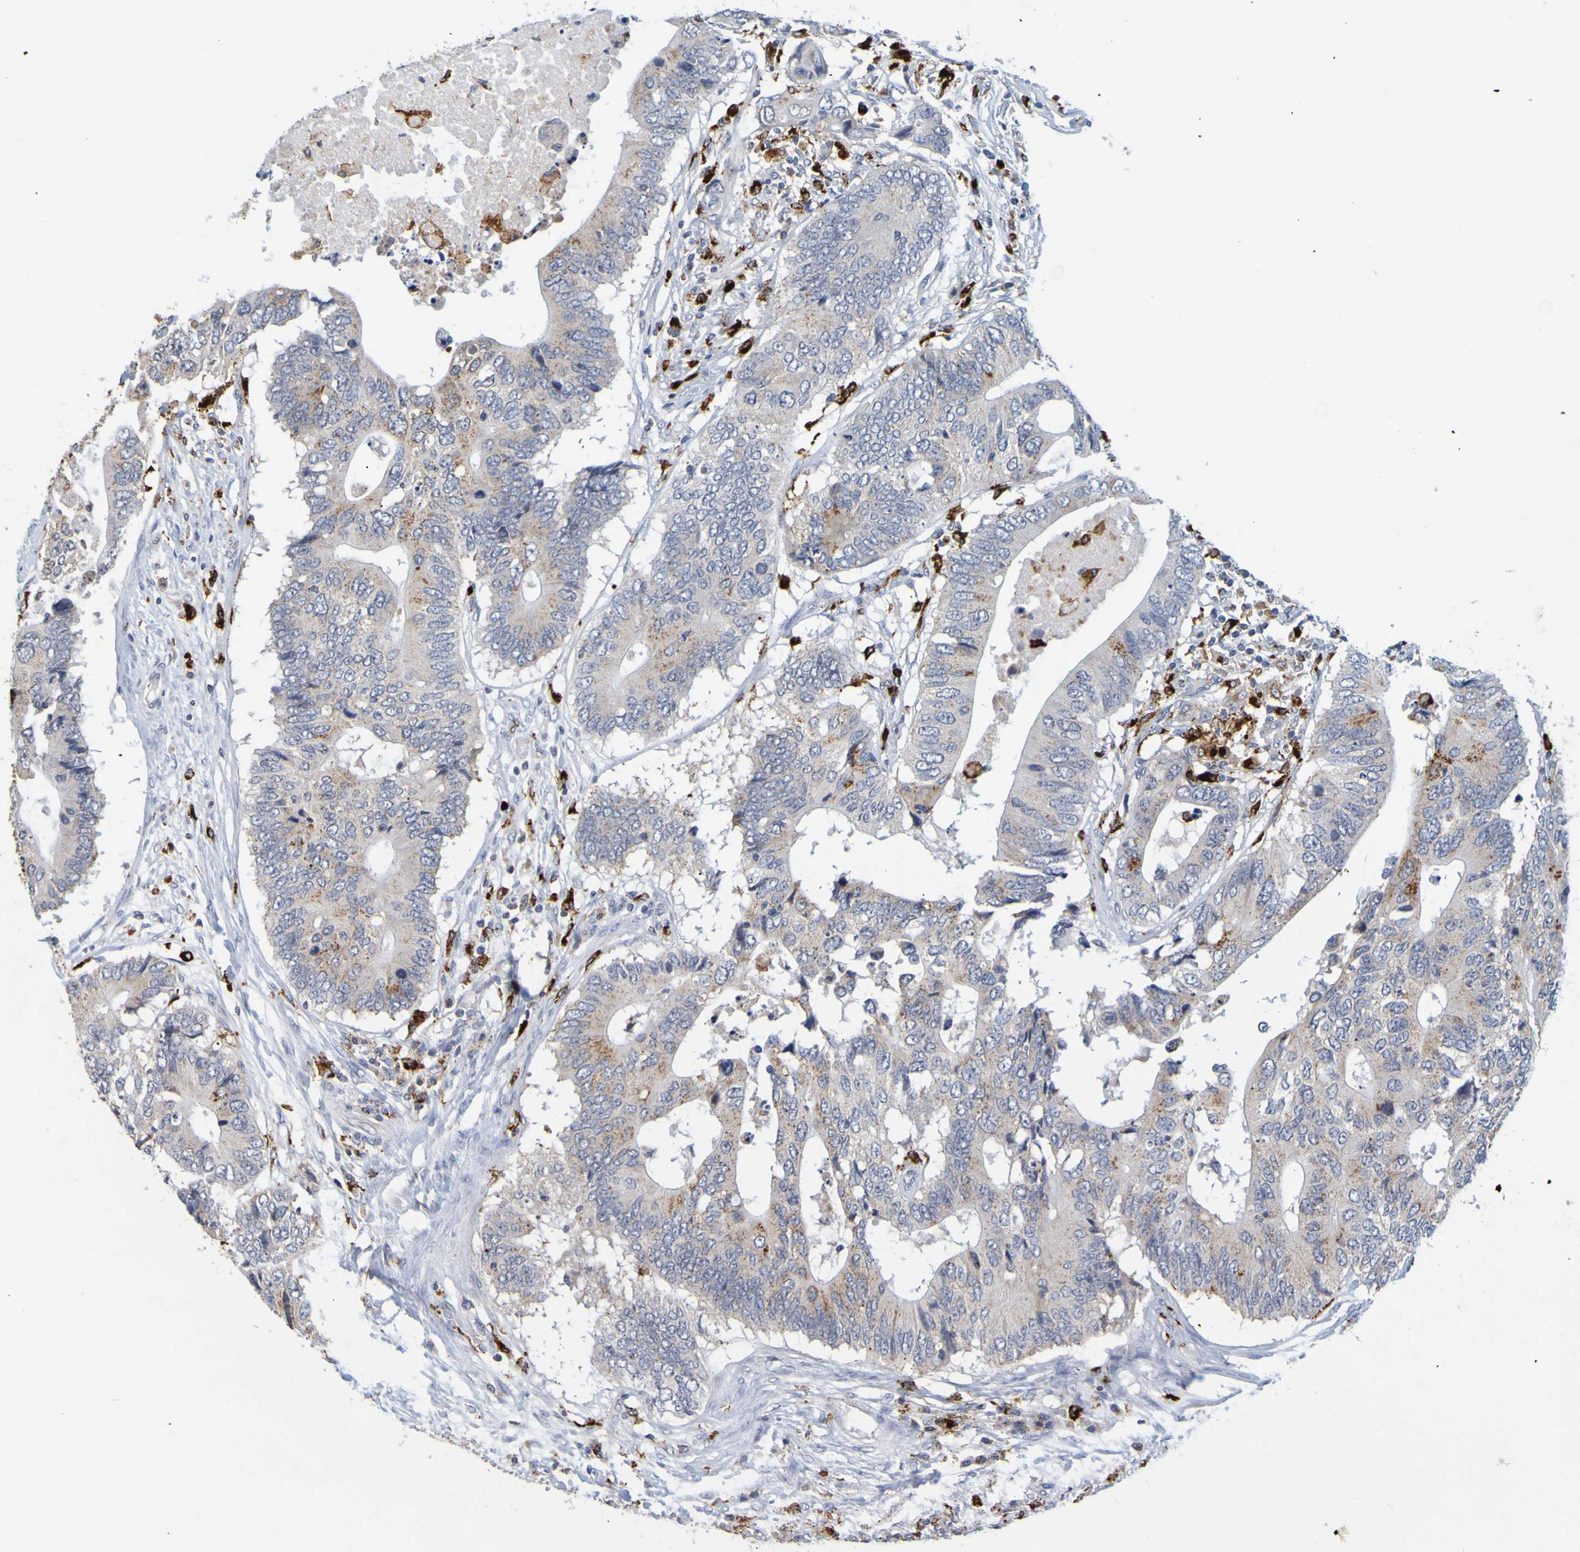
{"staining": {"intensity": "moderate", "quantity": "<25%", "location": "cytoplasmic/membranous"}, "tissue": "colorectal cancer", "cell_type": "Tumor cells", "image_type": "cancer", "snomed": [{"axis": "morphology", "description": "Adenocarcinoma, NOS"}, {"axis": "topography", "description": "Colon"}], "caption": "IHC staining of adenocarcinoma (colorectal), which demonstrates low levels of moderate cytoplasmic/membranous staining in about <25% of tumor cells indicating moderate cytoplasmic/membranous protein positivity. The staining was performed using DAB (3,3'-diaminobenzidine) (brown) for protein detection and nuclei were counterstained in hematoxylin (blue).", "gene": "TPH1", "patient": {"sex": "male", "age": 71}}